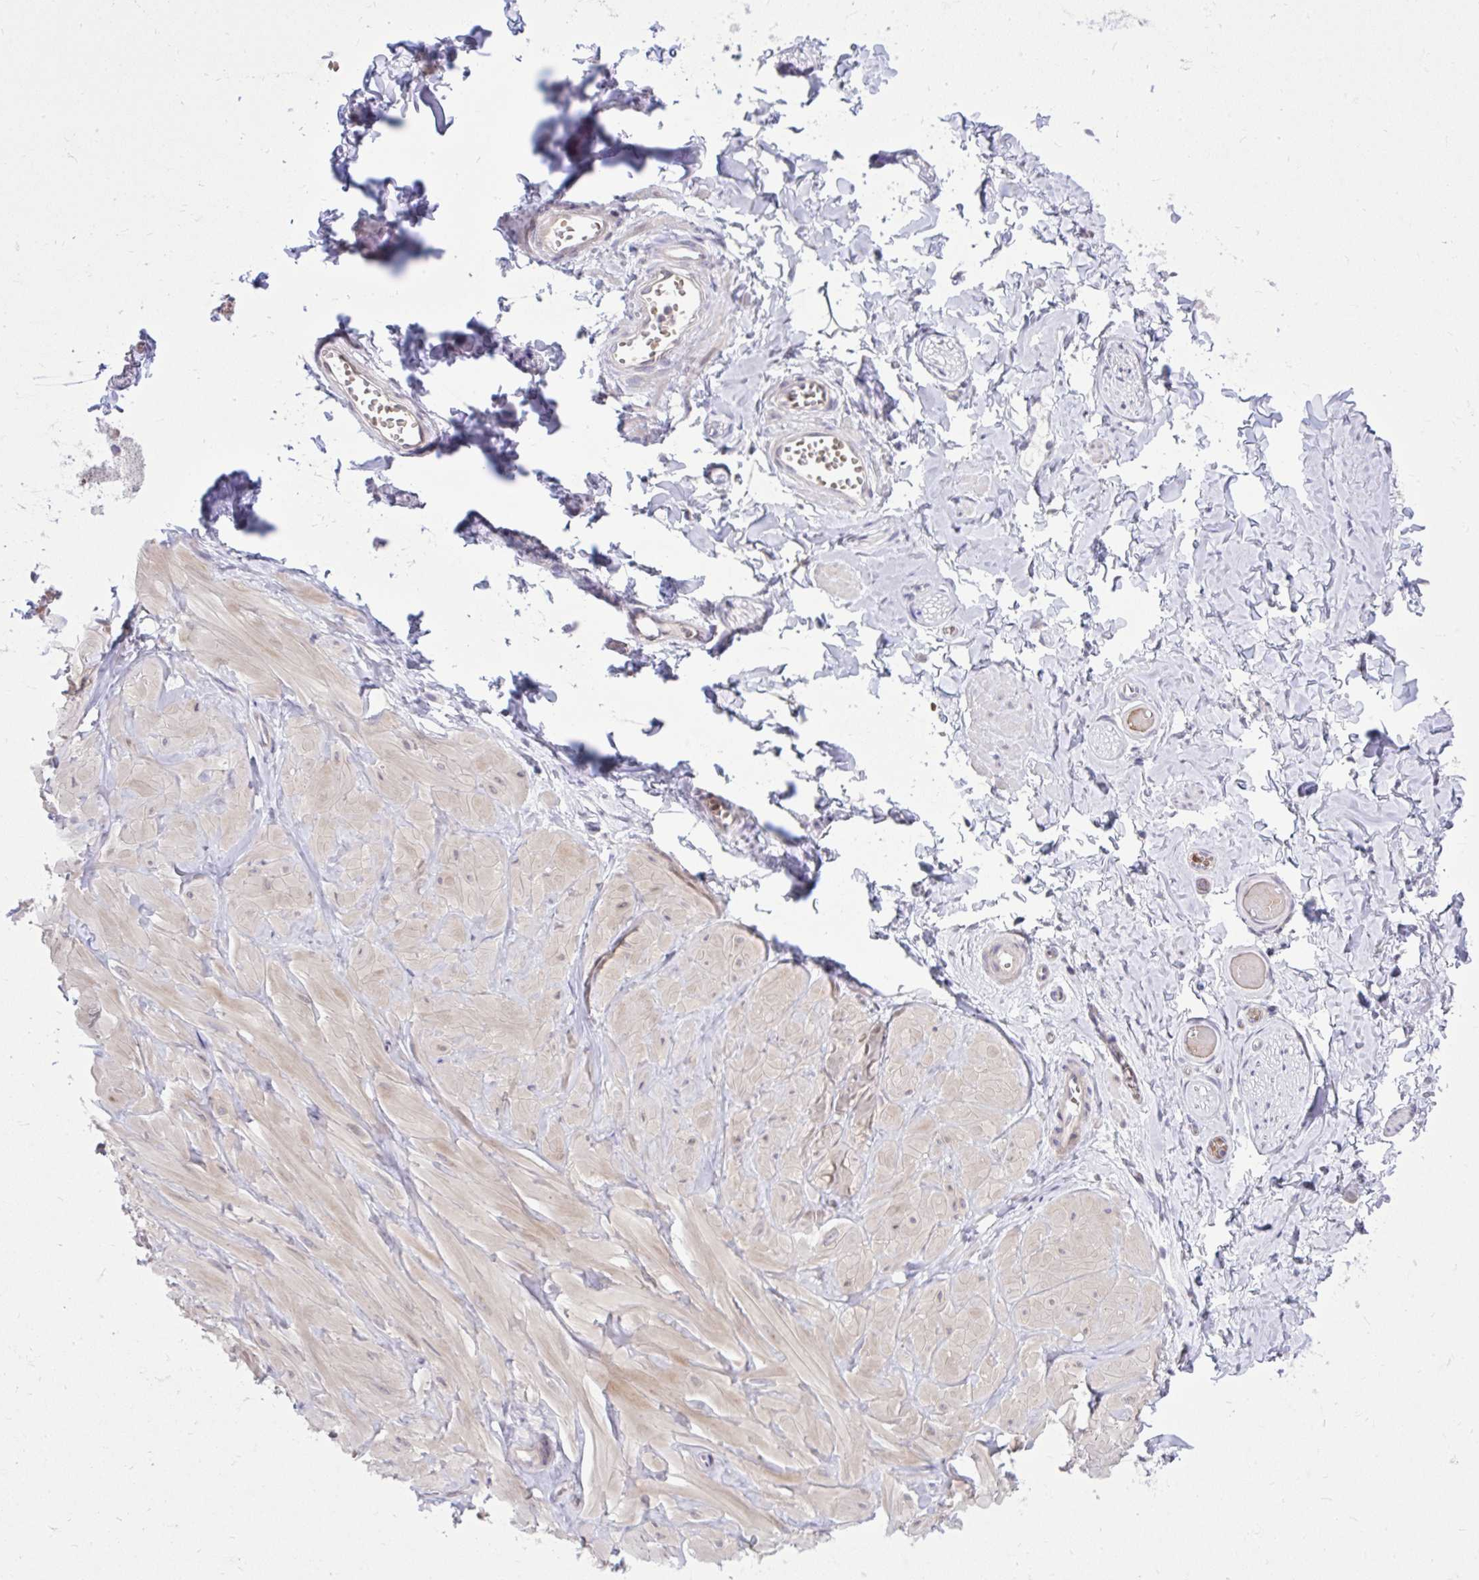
{"staining": {"intensity": "negative", "quantity": "none", "location": "none"}, "tissue": "adipose tissue", "cell_type": "Adipocytes", "image_type": "normal", "snomed": [{"axis": "morphology", "description": "Normal tissue, NOS"}, {"axis": "topography", "description": "Soft tissue"}, {"axis": "topography", "description": "Adipose tissue"}, {"axis": "topography", "description": "Vascular tissue"}, {"axis": "topography", "description": "Peripheral nerve tissue"}], "caption": "A micrograph of human adipose tissue is negative for staining in adipocytes. (Stains: DAB IHC with hematoxylin counter stain, Microscopy: brightfield microscopy at high magnification).", "gene": "DPY19L1", "patient": {"sex": "male", "age": 29}}